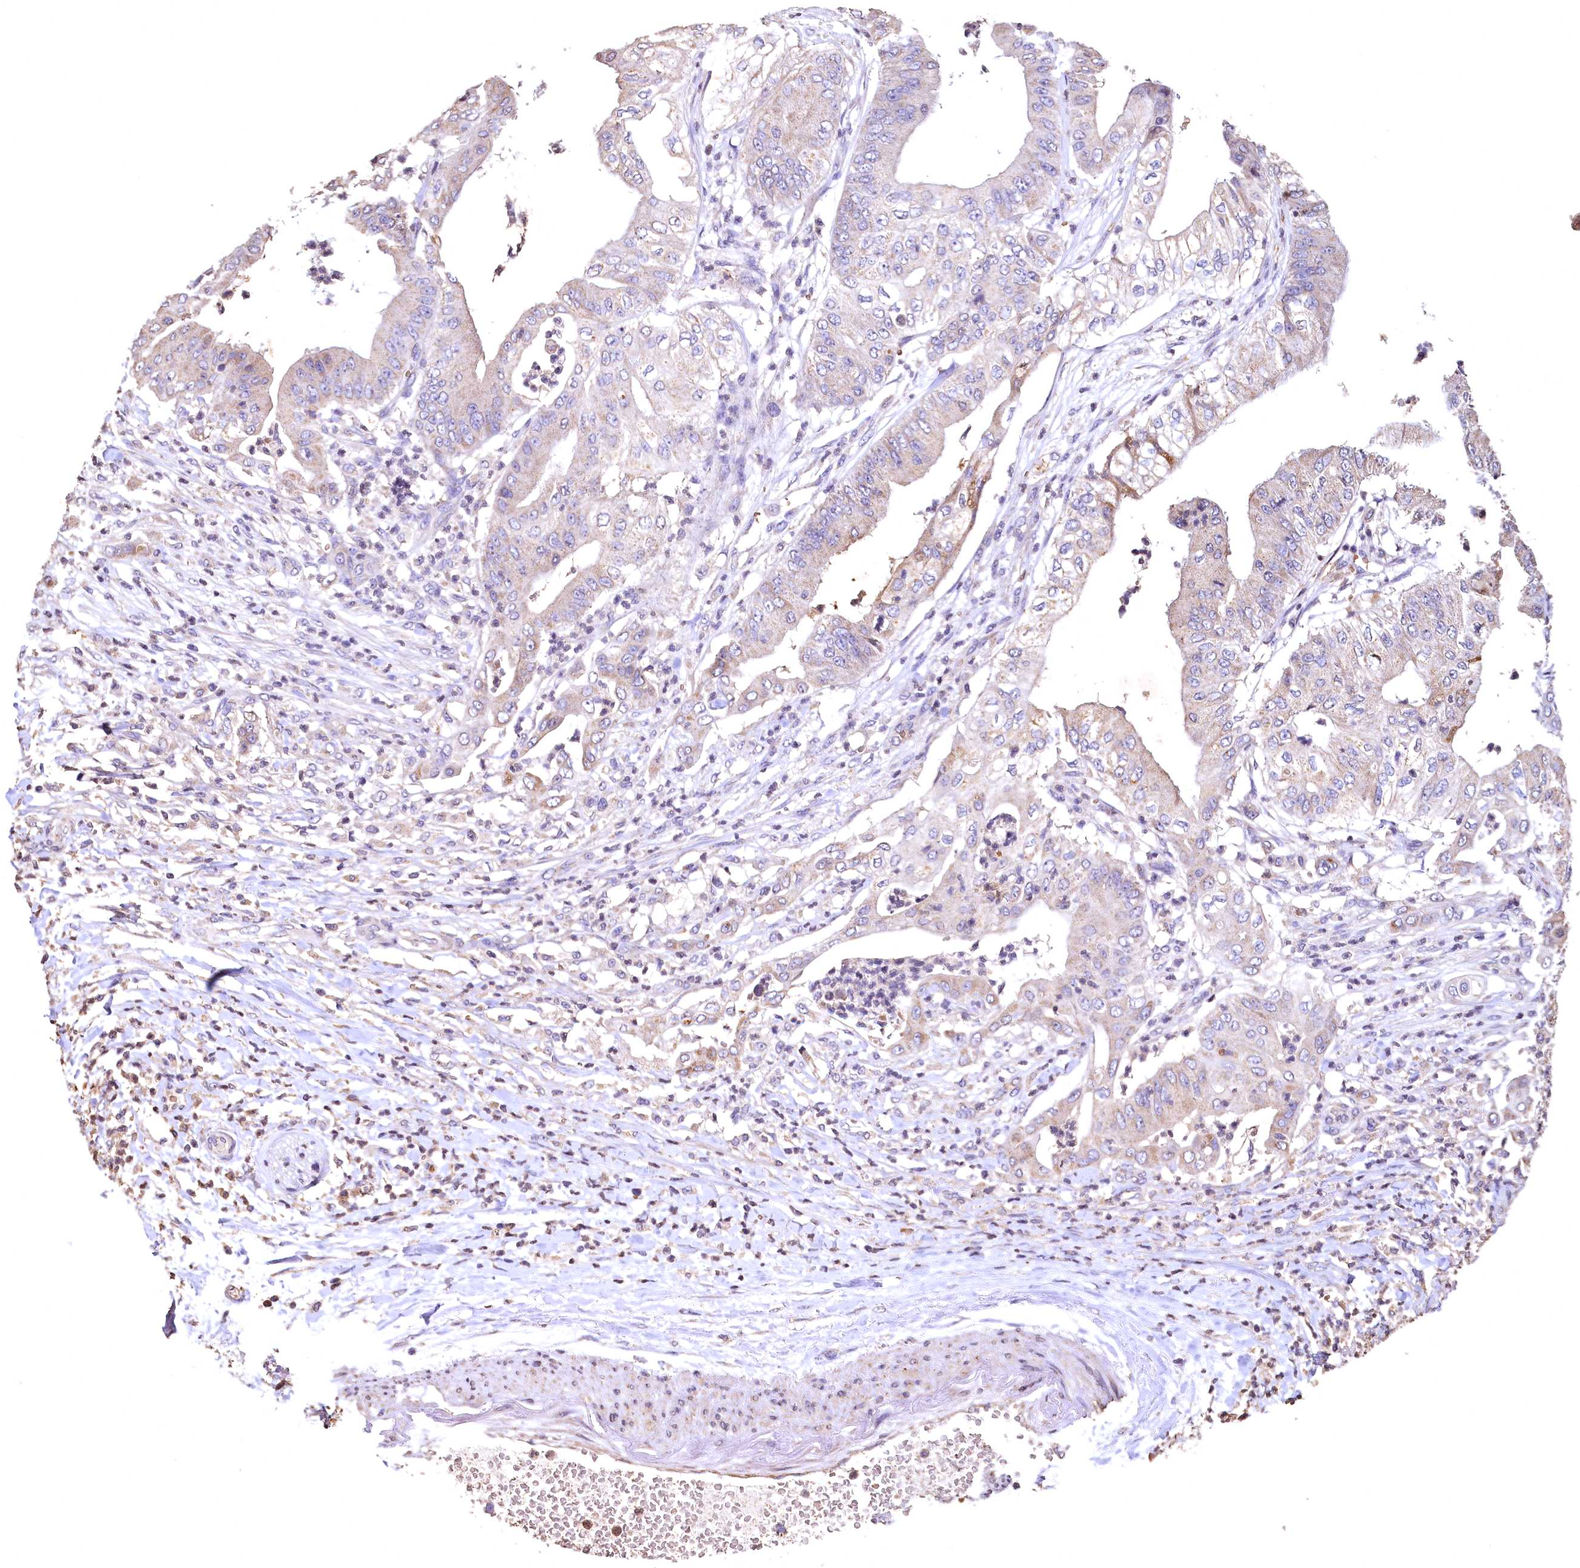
{"staining": {"intensity": "weak", "quantity": "<25%", "location": "cytoplasmic/membranous"}, "tissue": "pancreatic cancer", "cell_type": "Tumor cells", "image_type": "cancer", "snomed": [{"axis": "morphology", "description": "Adenocarcinoma, NOS"}, {"axis": "topography", "description": "Pancreas"}], "caption": "An IHC image of pancreatic cancer (adenocarcinoma) is shown. There is no staining in tumor cells of pancreatic cancer (adenocarcinoma).", "gene": "SPTA1", "patient": {"sex": "female", "age": 77}}